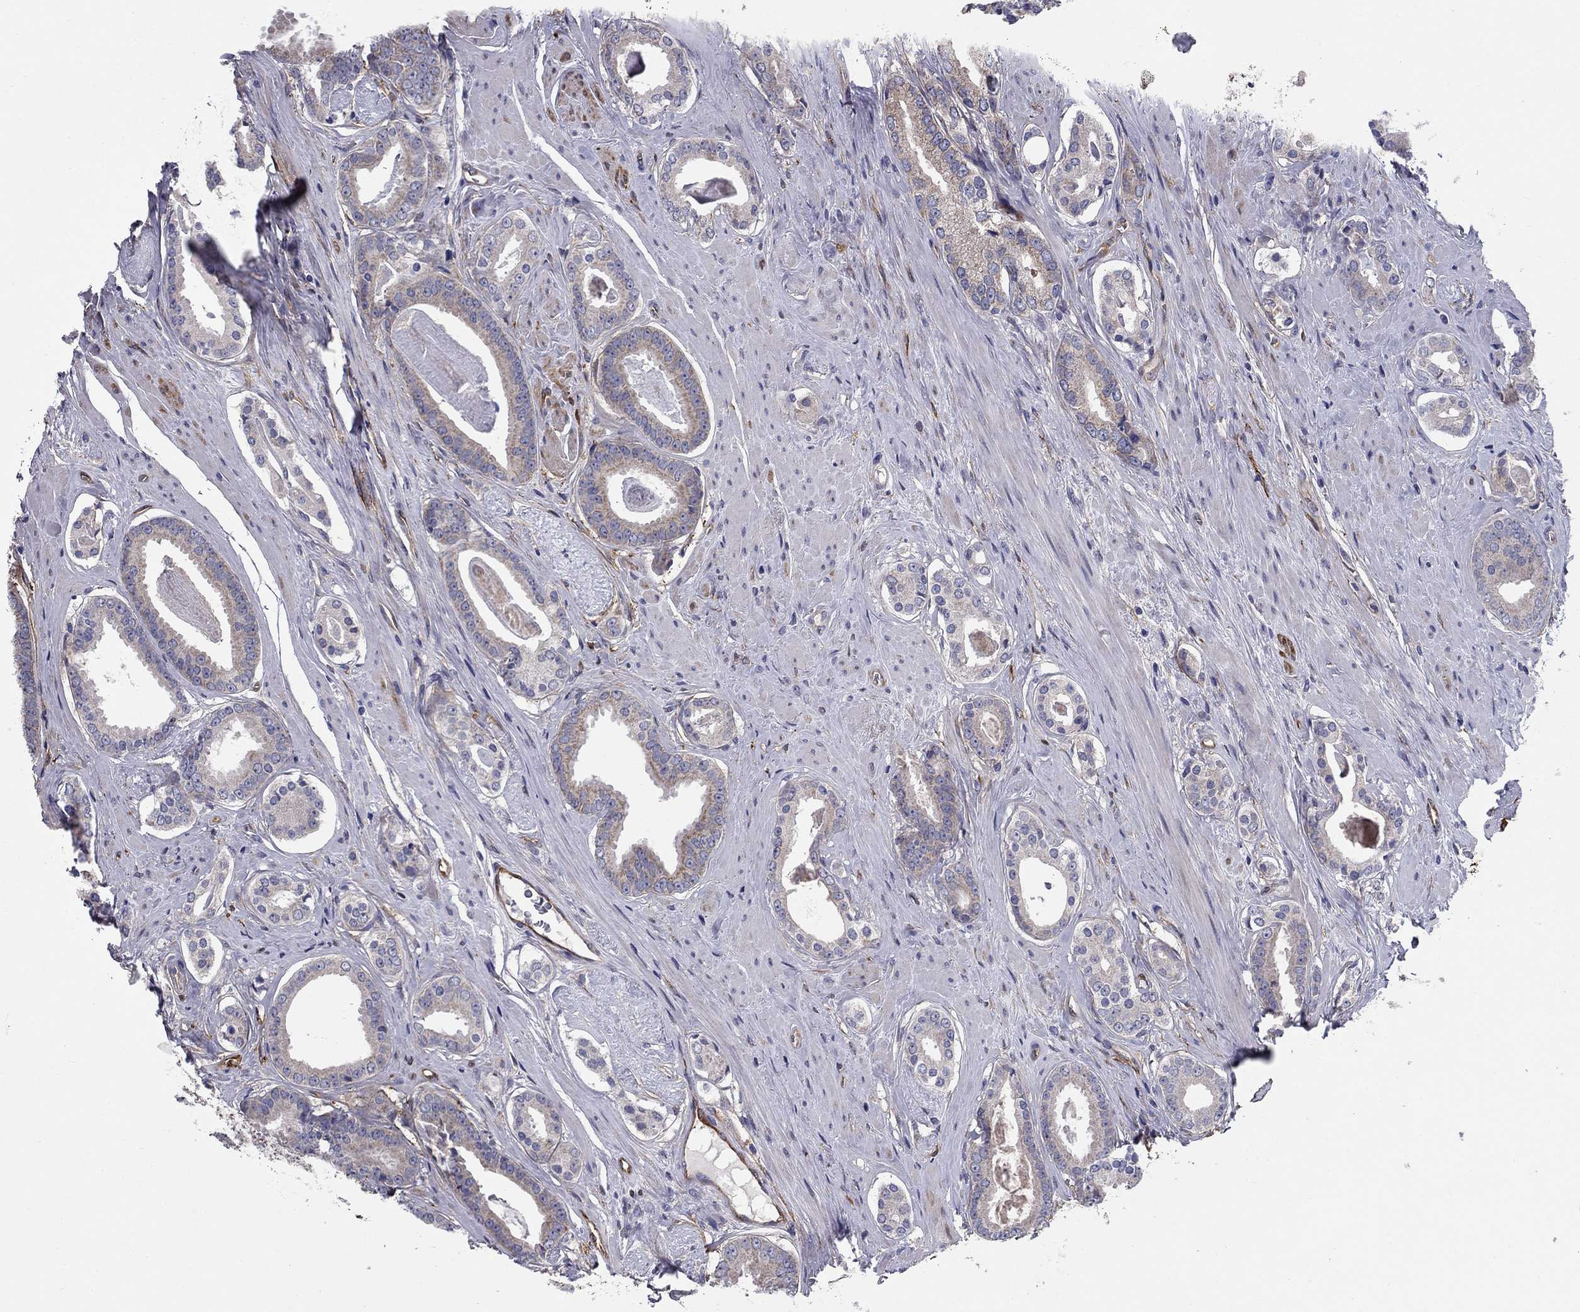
{"staining": {"intensity": "weak", "quantity": "<25%", "location": "cytoplasmic/membranous"}, "tissue": "prostate cancer", "cell_type": "Tumor cells", "image_type": "cancer", "snomed": [{"axis": "morphology", "description": "Adenocarcinoma, NOS"}, {"axis": "topography", "description": "Prostate"}], "caption": "Immunohistochemistry (IHC) photomicrograph of prostate cancer stained for a protein (brown), which displays no expression in tumor cells.", "gene": "EMP2", "patient": {"sex": "male", "age": 61}}